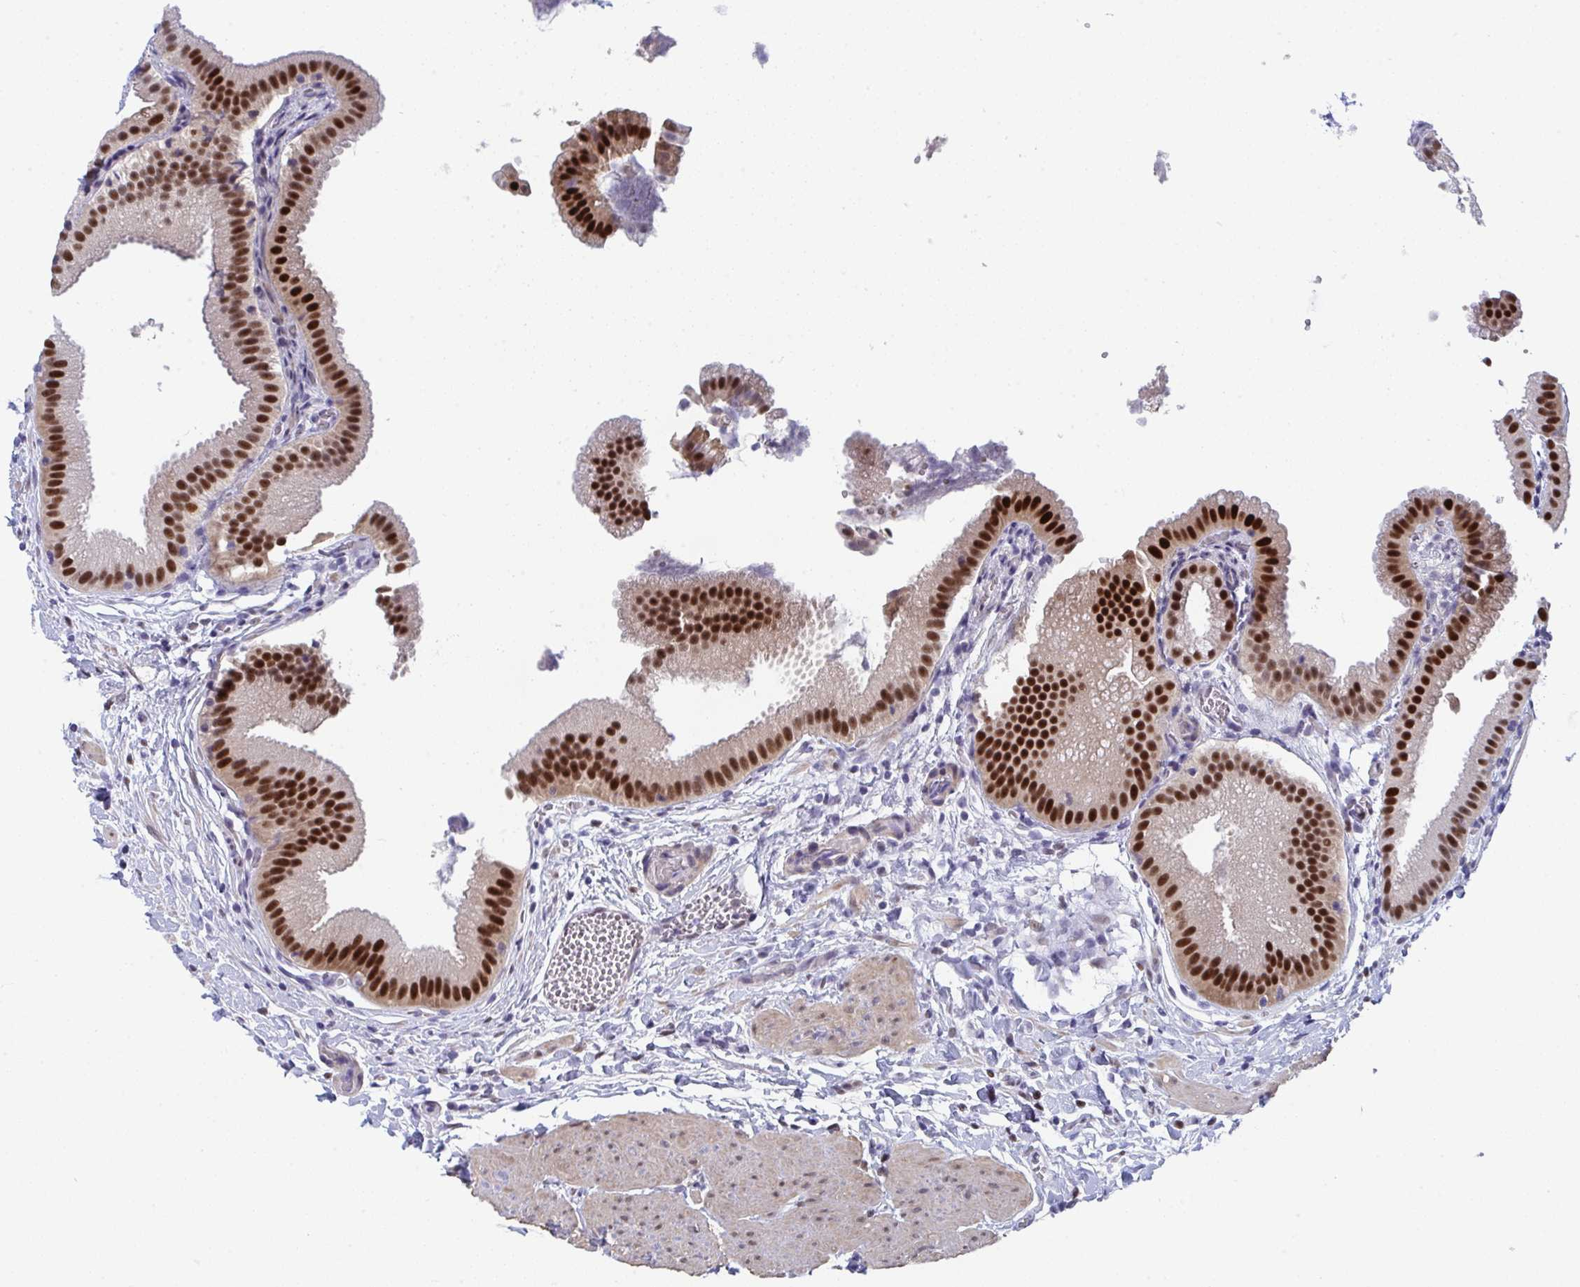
{"staining": {"intensity": "strong", "quantity": ">75%", "location": "nuclear"}, "tissue": "gallbladder", "cell_type": "Glandular cells", "image_type": "normal", "snomed": [{"axis": "morphology", "description": "Normal tissue, NOS"}, {"axis": "topography", "description": "Gallbladder"}], "caption": "Human gallbladder stained with a protein marker exhibits strong staining in glandular cells.", "gene": "JDP2", "patient": {"sex": "female", "age": 63}}